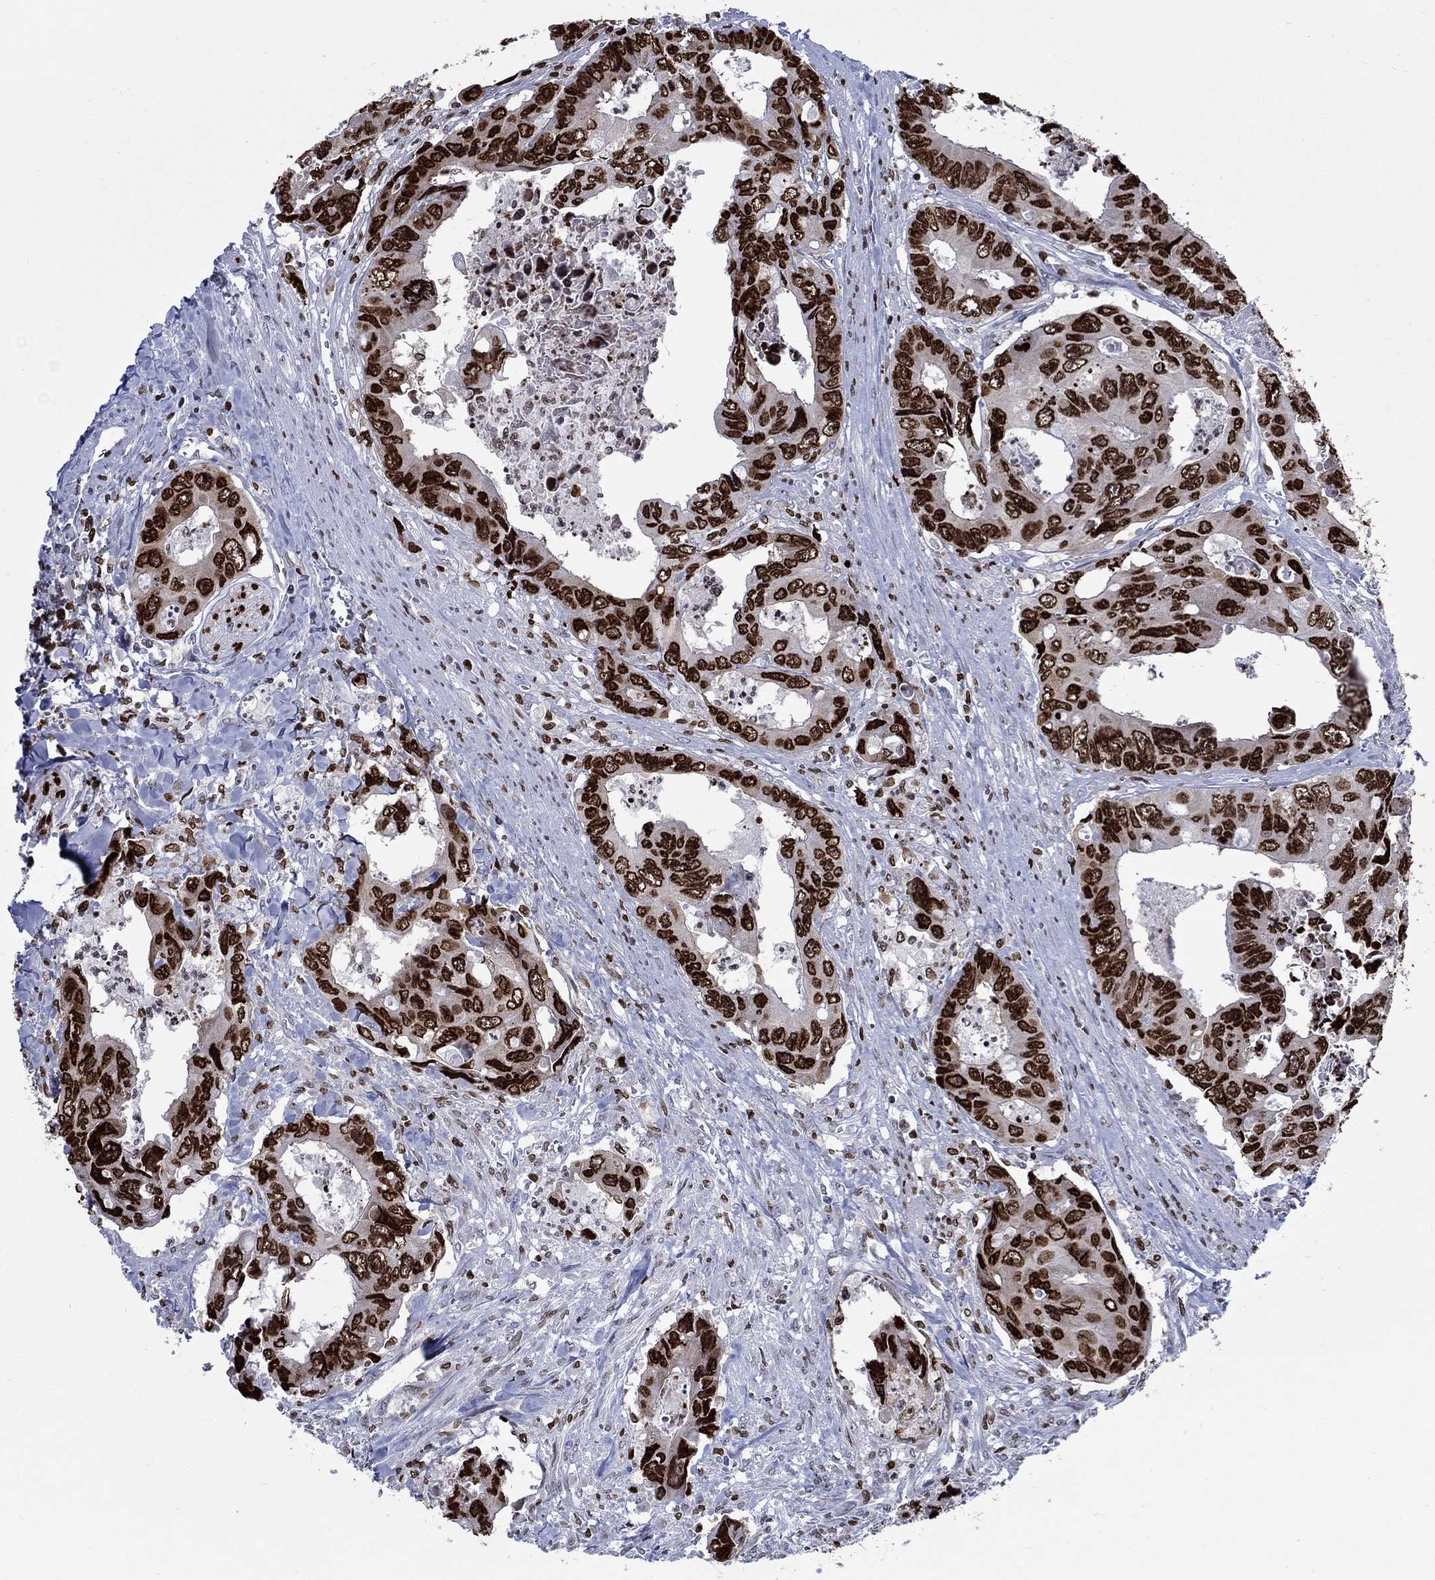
{"staining": {"intensity": "strong", "quantity": ">75%", "location": "nuclear"}, "tissue": "colorectal cancer", "cell_type": "Tumor cells", "image_type": "cancer", "snomed": [{"axis": "morphology", "description": "Adenocarcinoma, NOS"}, {"axis": "topography", "description": "Rectum"}], "caption": "This micrograph exhibits immunohistochemistry staining of colorectal cancer, with high strong nuclear positivity in approximately >75% of tumor cells.", "gene": "HMGA1", "patient": {"sex": "male", "age": 62}}